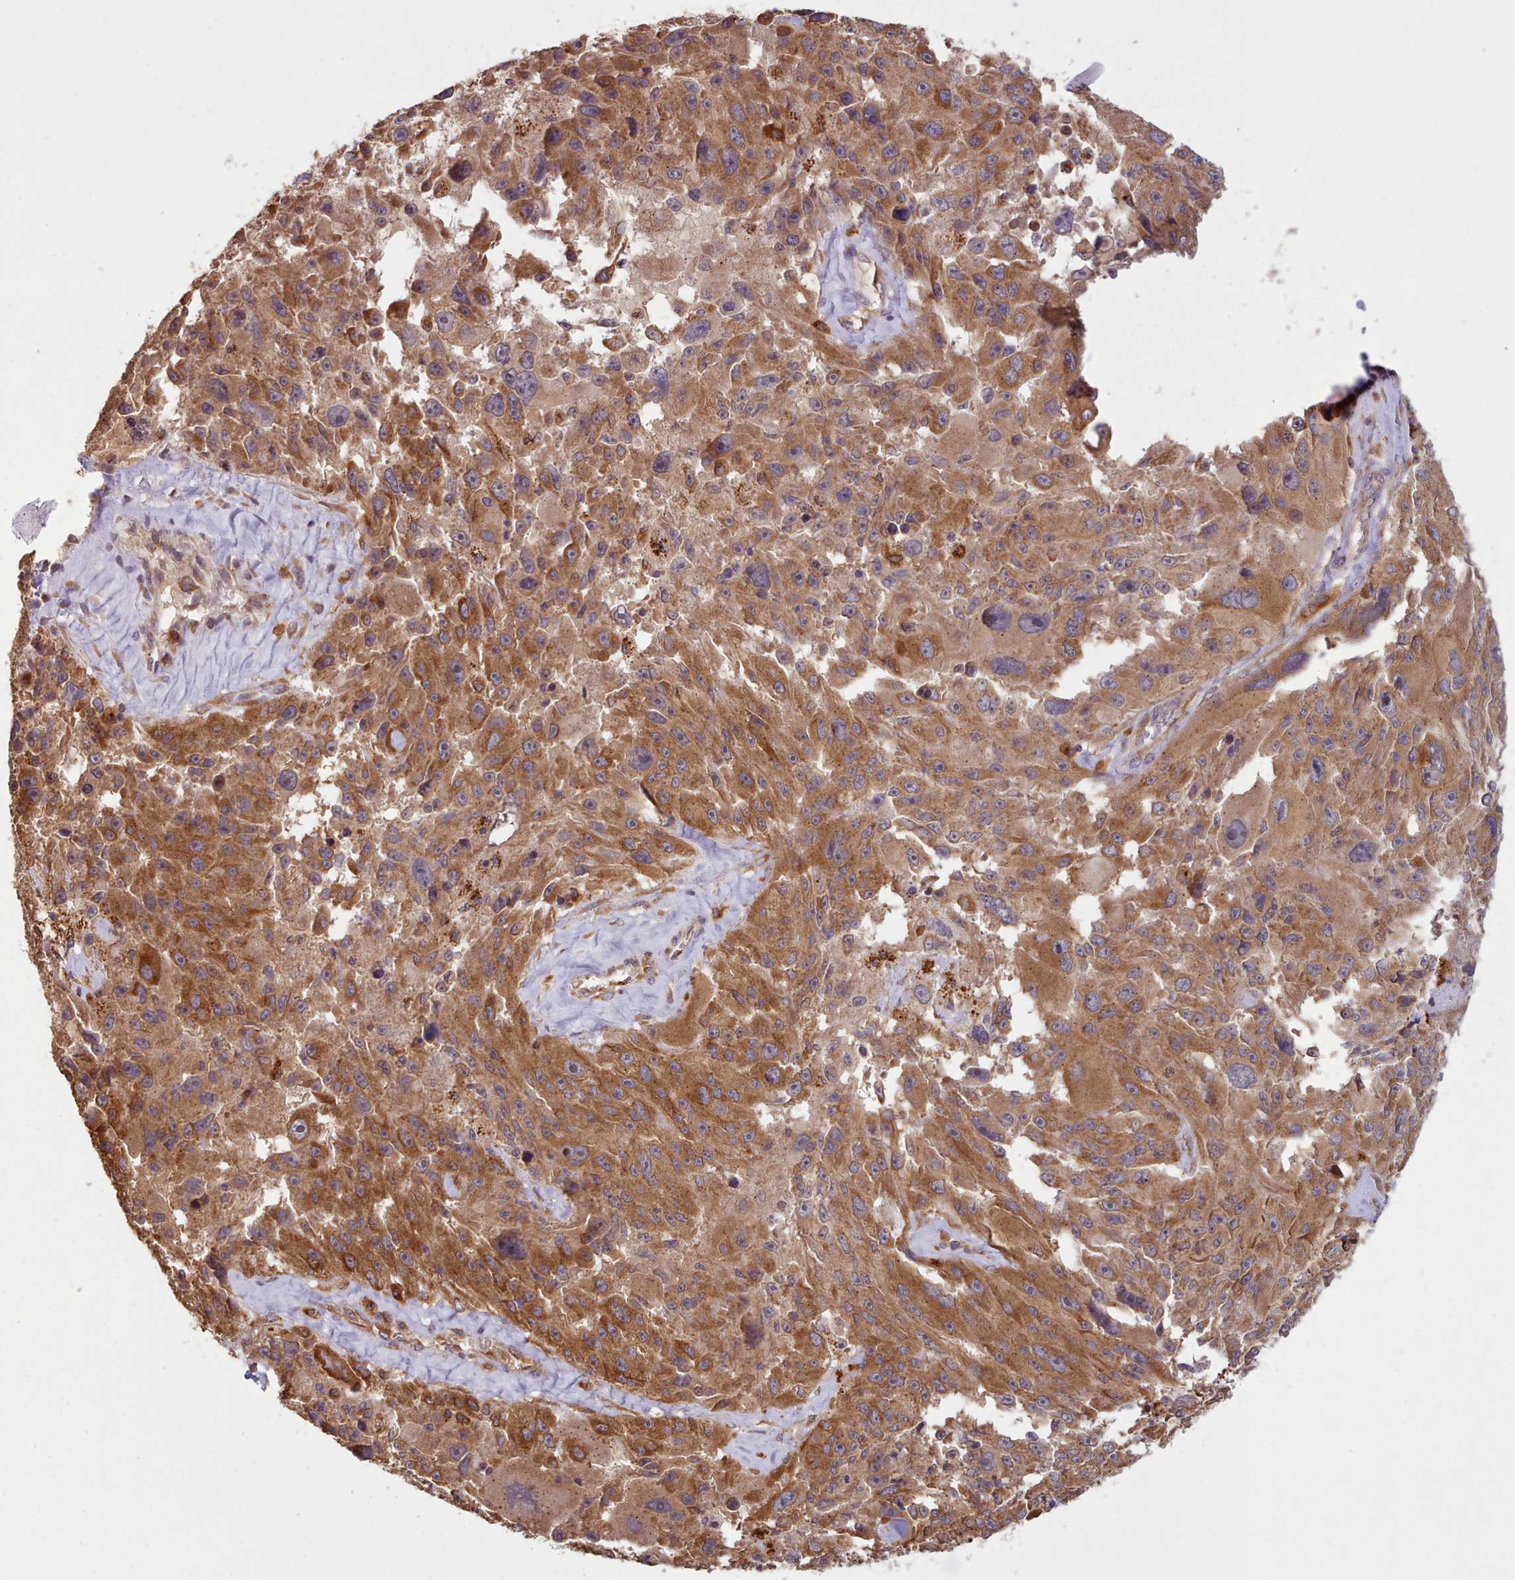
{"staining": {"intensity": "moderate", "quantity": ">75%", "location": "cytoplasmic/membranous"}, "tissue": "melanoma", "cell_type": "Tumor cells", "image_type": "cancer", "snomed": [{"axis": "morphology", "description": "Malignant melanoma, Metastatic site"}, {"axis": "topography", "description": "Lymph node"}], "caption": "Protein staining of melanoma tissue demonstrates moderate cytoplasmic/membranous staining in approximately >75% of tumor cells.", "gene": "CRYBG1", "patient": {"sex": "male", "age": 62}}